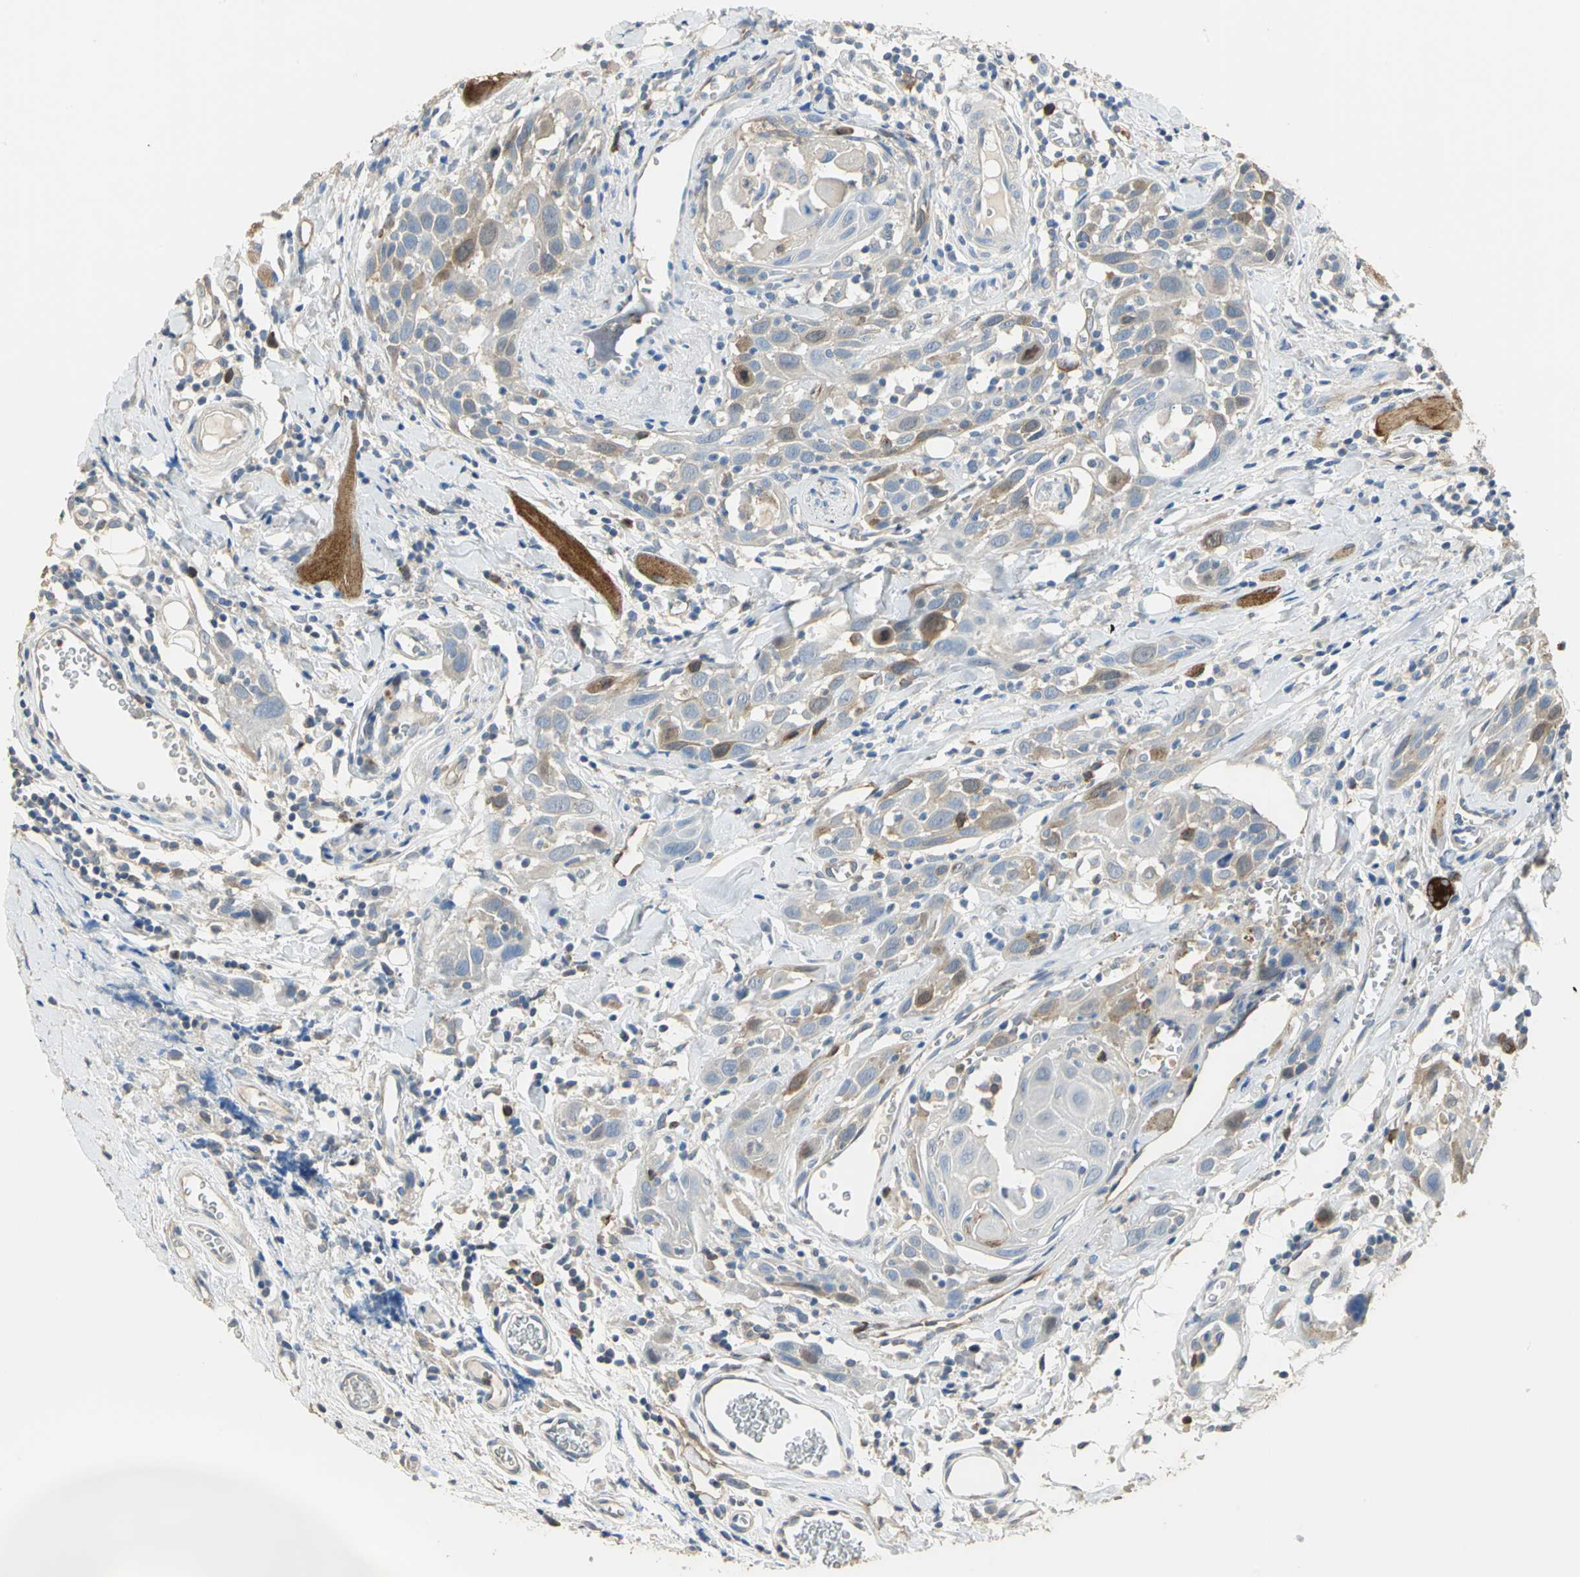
{"staining": {"intensity": "moderate", "quantity": "<25%", "location": "cytoplasmic/membranous"}, "tissue": "head and neck cancer", "cell_type": "Tumor cells", "image_type": "cancer", "snomed": [{"axis": "morphology", "description": "Squamous cell carcinoma, NOS"}, {"axis": "topography", "description": "Oral tissue"}, {"axis": "topography", "description": "Head-Neck"}], "caption": "A brown stain shows moderate cytoplasmic/membranous expression of a protein in head and neck cancer tumor cells. The staining is performed using DAB brown chromogen to label protein expression. The nuclei are counter-stained blue using hematoxylin.", "gene": "DLGAP5", "patient": {"sex": "female", "age": 50}}